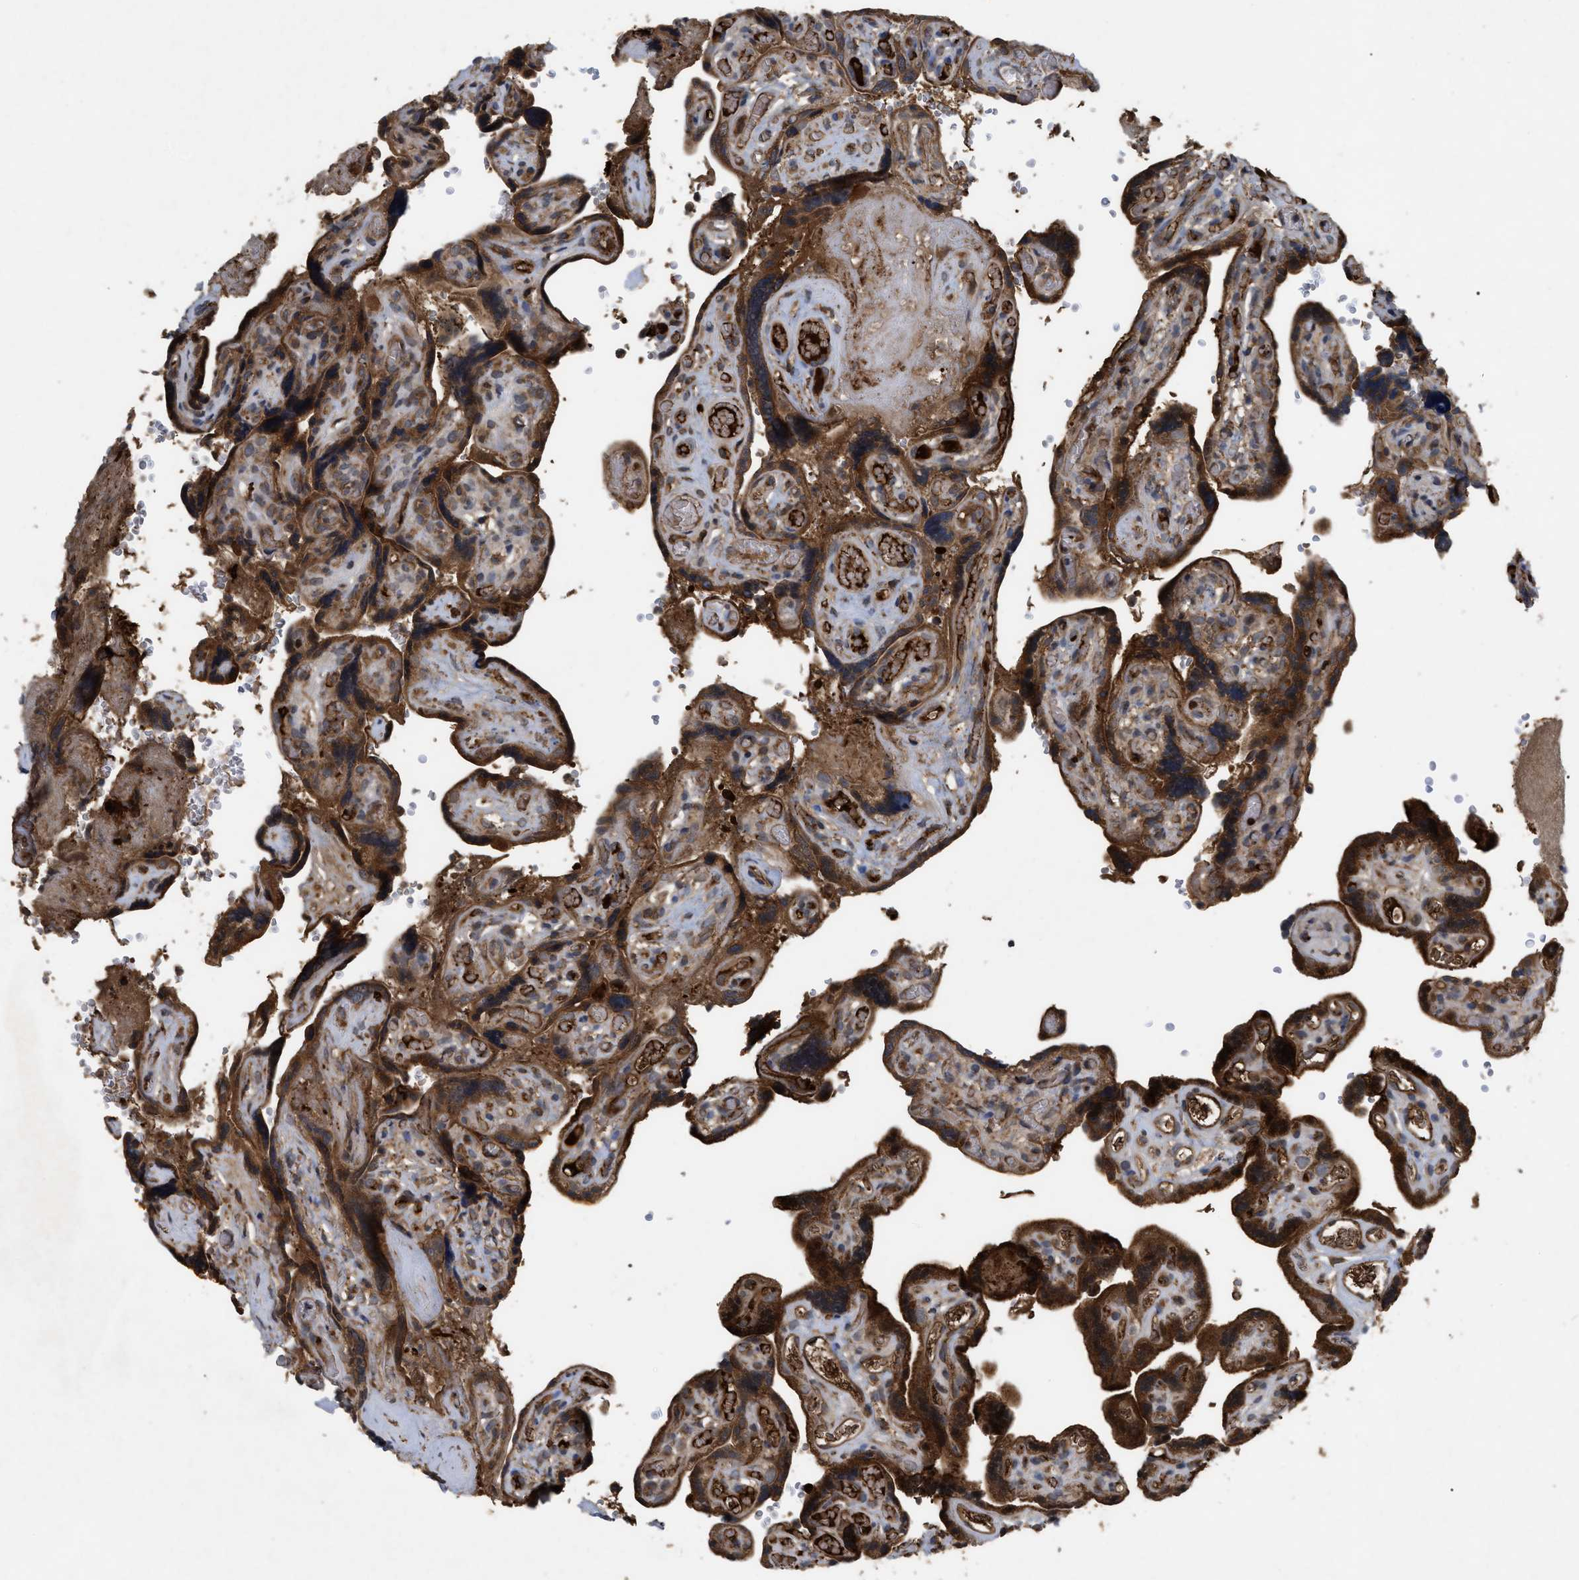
{"staining": {"intensity": "strong", "quantity": ">75%", "location": "cytoplasmic/membranous"}, "tissue": "placenta", "cell_type": "Trophoblastic cells", "image_type": "normal", "snomed": [{"axis": "morphology", "description": "Normal tissue, NOS"}, {"axis": "topography", "description": "Placenta"}], "caption": "Placenta stained with a brown dye demonstrates strong cytoplasmic/membranous positive expression in approximately >75% of trophoblastic cells.", "gene": "RAB2A", "patient": {"sex": "female", "age": 30}}